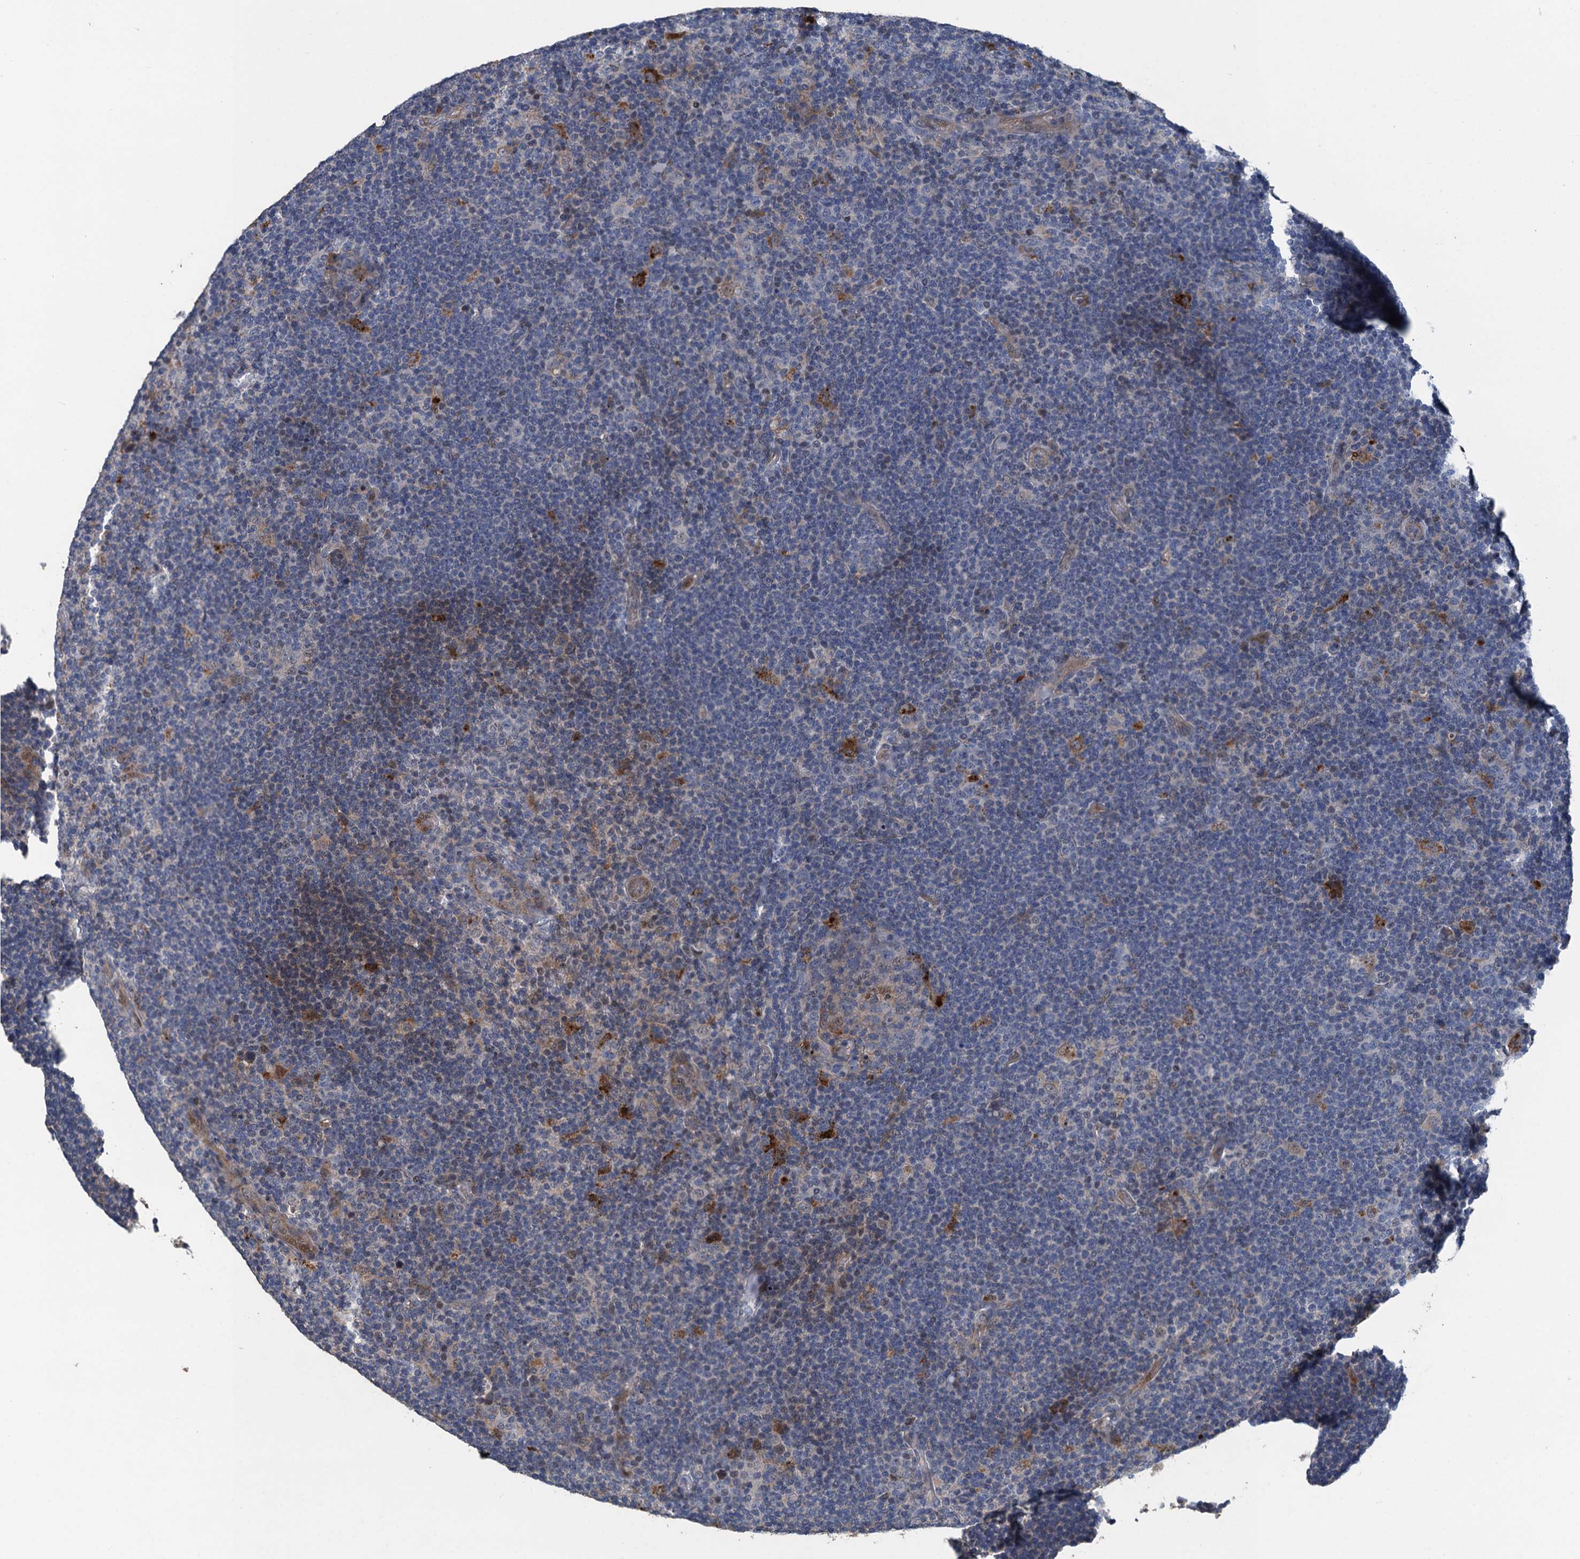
{"staining": {"intensity": "moderate", "quantity": "<25%", "location": "cytoplasmic/membranous"}, "tissue": "lymphoma", "cell_type": "Tumor cells", "image_type": "cancer", "snomed": [{"axis": "morphology", "description": "Hodgkin's disease, NOS"}, {"axis": "topography", "description": "Lymph node"}], "caption": "Brown immunohistochemical staining in human Hodgkin's disease shows moderate cytoplasmic/membranous positivity in about <25% of tumor cells.", "gene": "AGRN", "patient": {"sex": "female", "age": 57}}